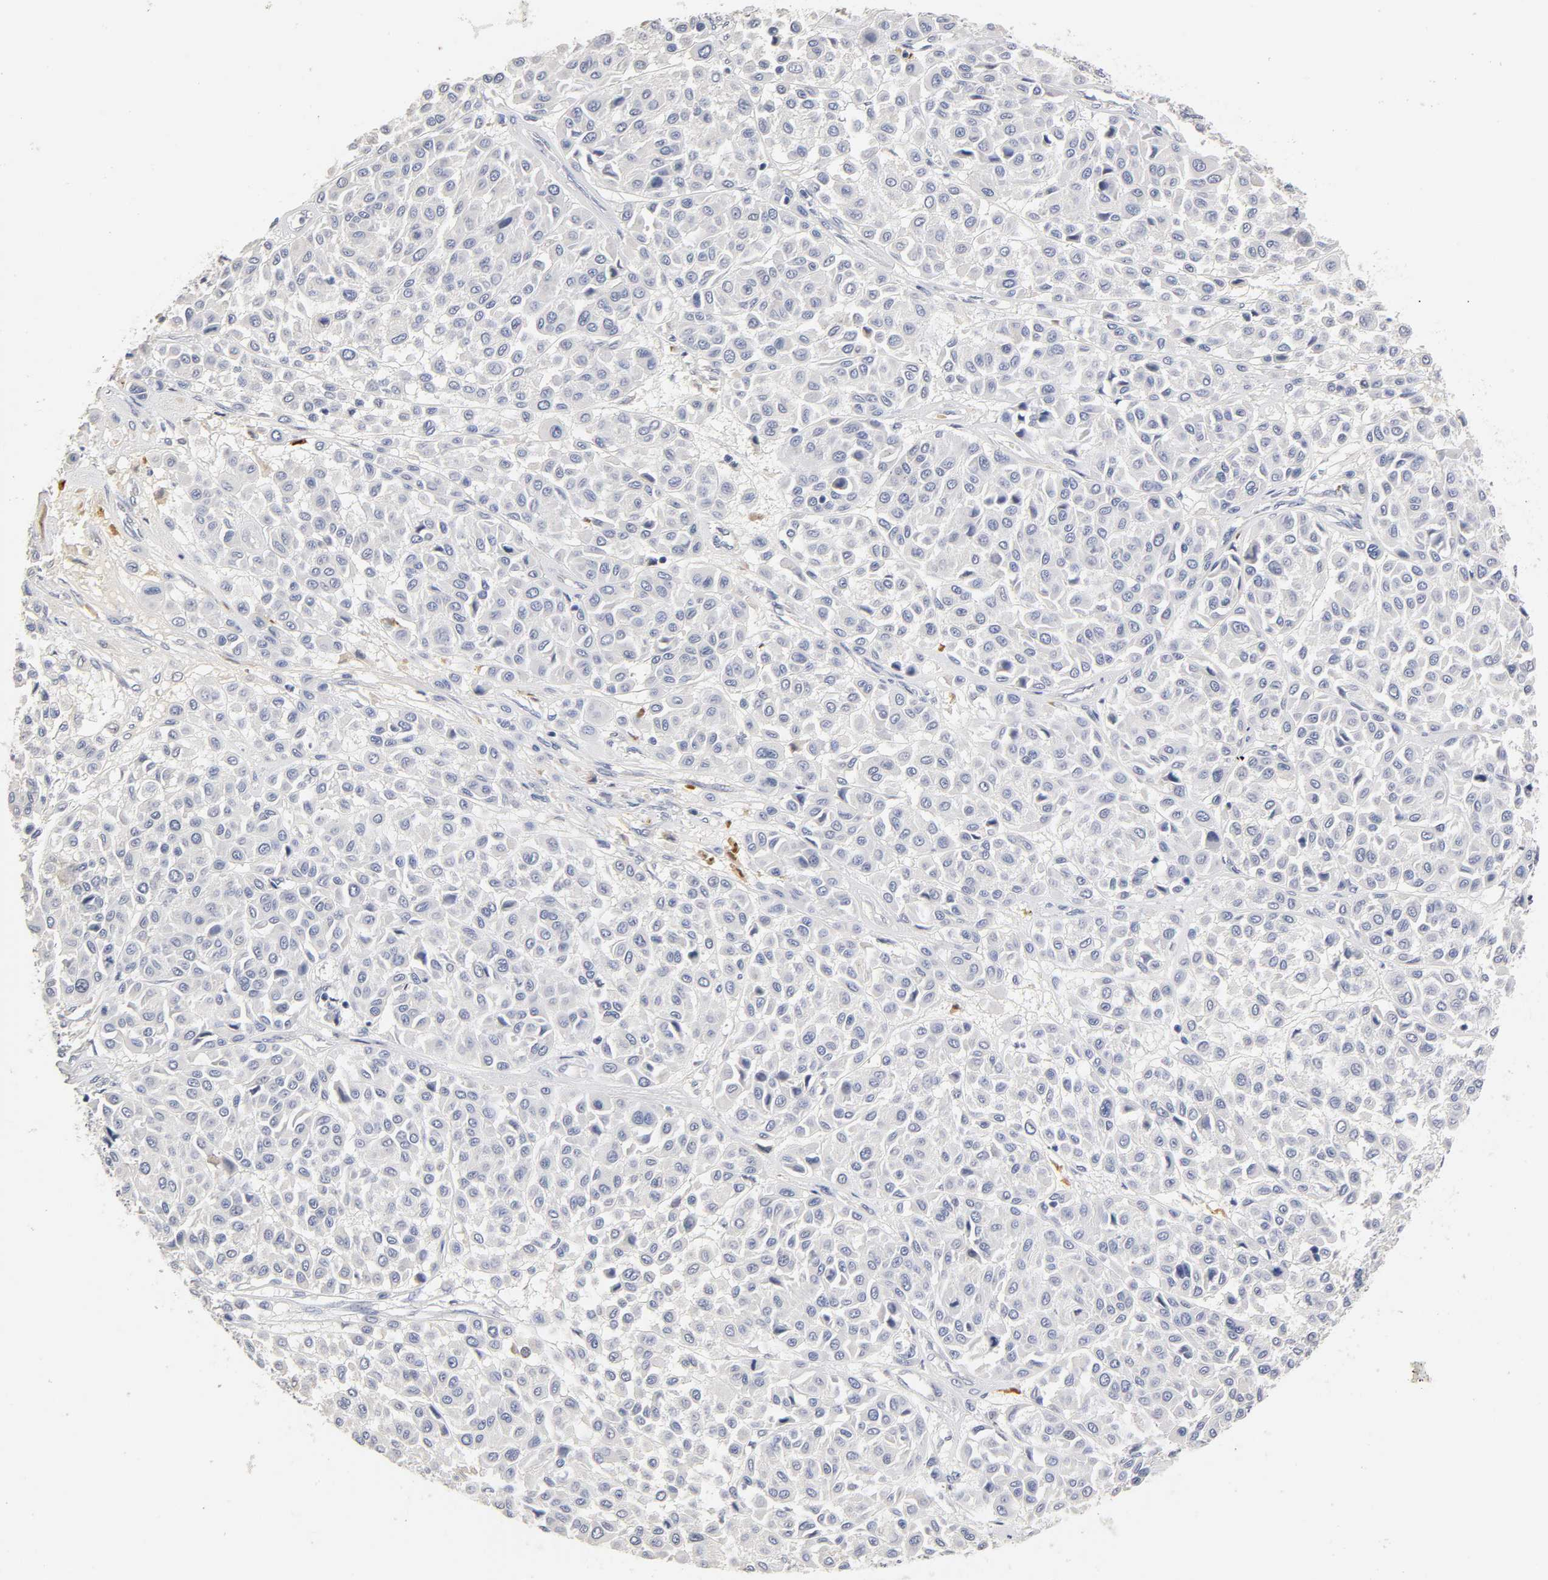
{"staining": {"intensity": "negative", "quantity": "none", "location": "none"}, "tissue": "melanoma", "cell_type": "Tumor cells", "image_type": "cancer", "snomed": [{"axis": "morphology", "description": "Malignant melanoma, Metastatic site"}, {"axis": "topography", "description": "Soft tissue"}], "caption": "Tumor cells show no significant expression in melanoma.", "gene": "OVOL1", "patient": {"sex": "male", "age": 41}}